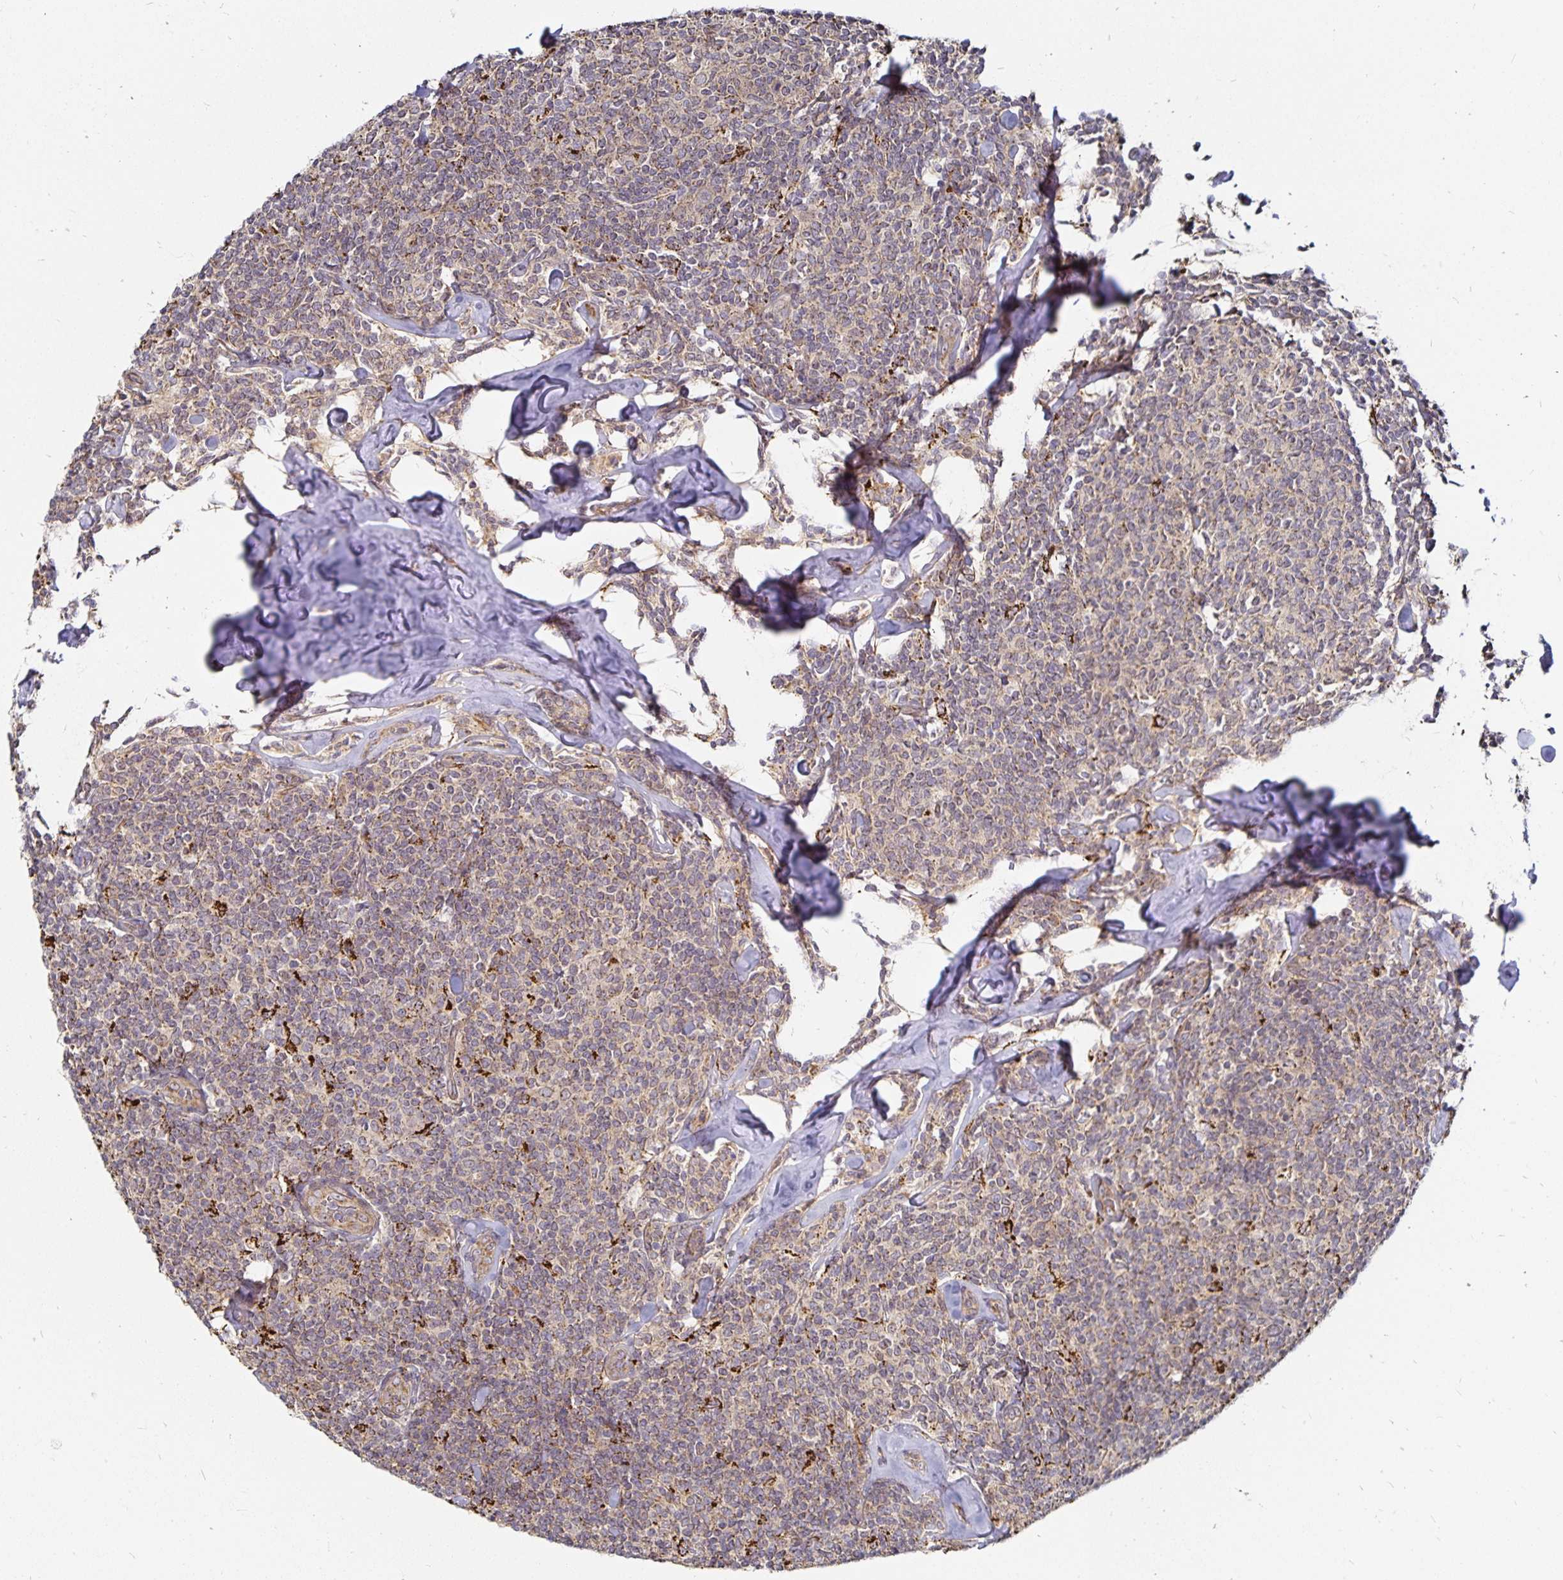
{"staining": {"intensity": "weak", "quantity": "25%-75%", "location": "cytoplasmic/membranous"}, "tissue": "lymphoma", "cell_type": "Tumor cells", "image_type": "cancer", "snomed": [{"axis": "morphology", "description": "Malignant lymphoma, non-Hodgkin's type, Low grade"}, {"axis": "topography", "description": "Lymph node"}], "caption": "Immunohistochemical staining of human lymphoma exhibits low levels of weak cytoplasmic/membranous protein expression in approximately 25%-75% of tumor cells.", "gene": "CYP27A1", "patient": {"sex": "female", "age": 56}}